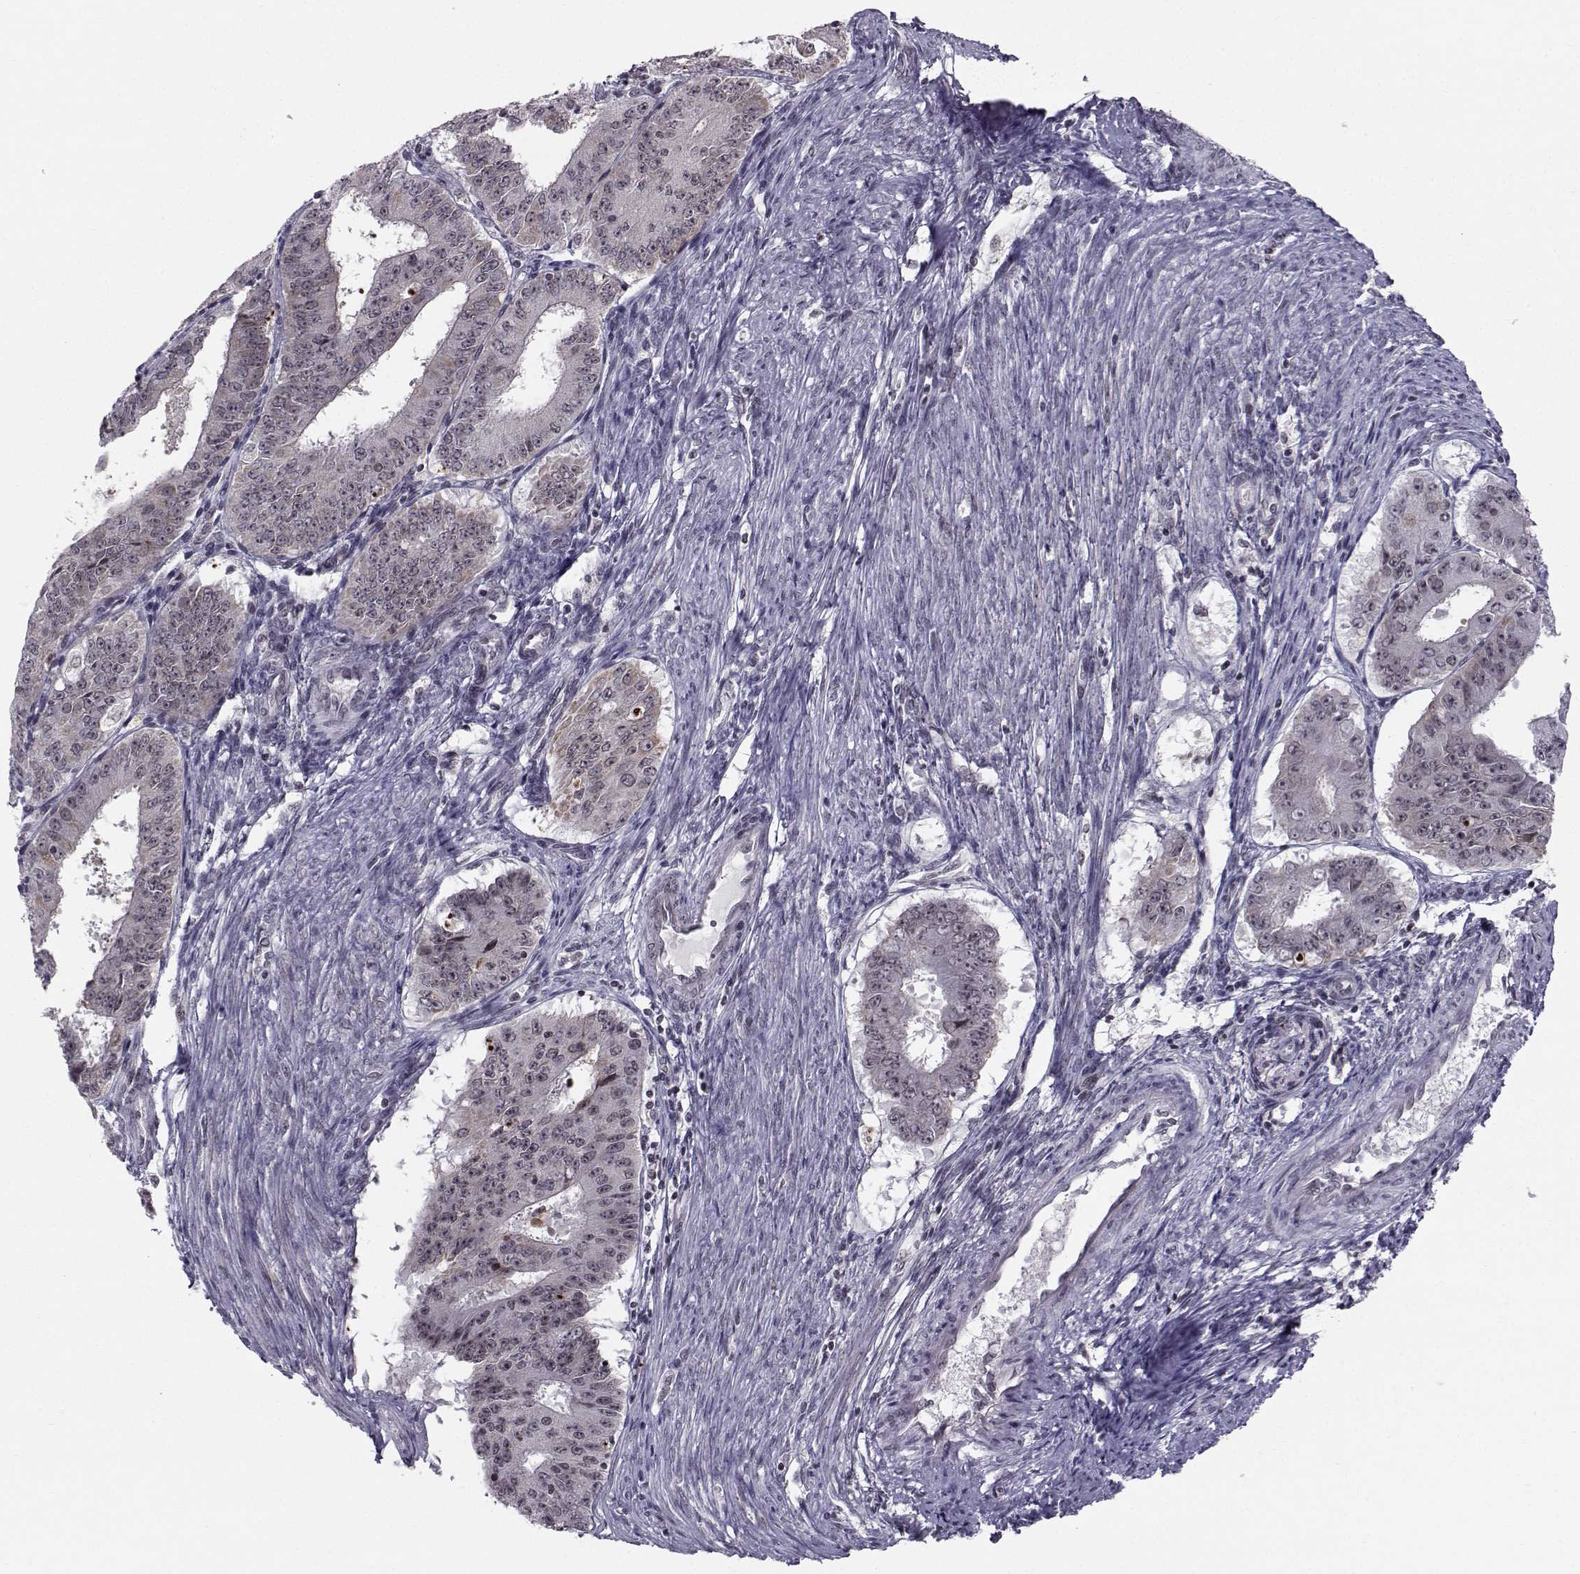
{"staining": {"intensity": "weak", "quantity": "<25%", "location": "cytoplasmic/membranous"}, "tissue": "ovarian cancer", "cell_type": "Tumor cells", "image_type": "cancer", "snomed": [{"axis": "morphology", "description": "Carcinoma, endometroid"}, {"axis": "topography", "description": "Ovary"}], "caption": "DAB (3,3'-diaminobenzidine) immunohistochemical staining of ovarian cancer displays no significant staining in tumor cells.", "gene": "MARCHF4", "patient": {"sex": "female", "age": 42}}